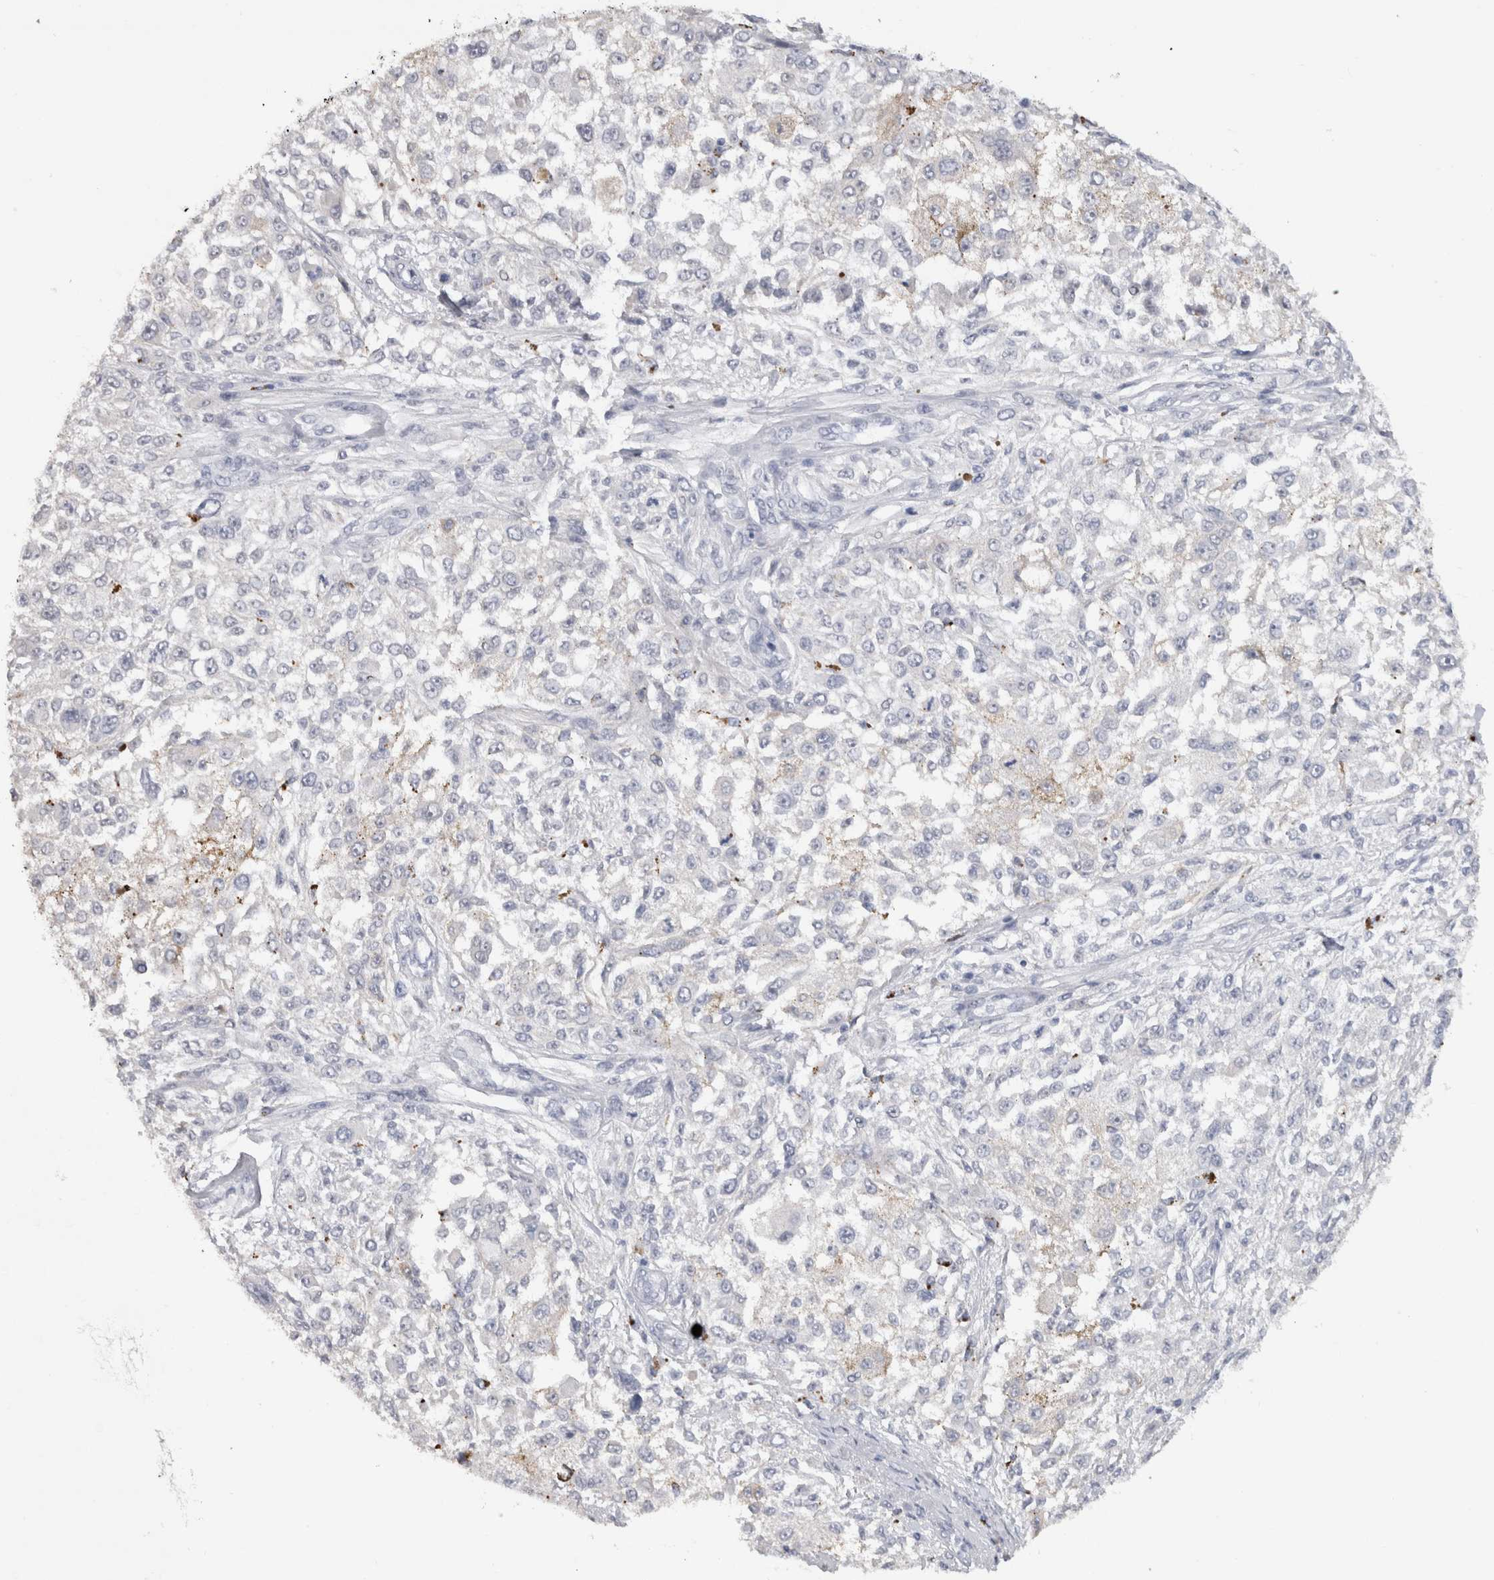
{"staining": {"intensity": "negative", "quantity": "none", "location": "none"}, "tissue": "melanoma", "cell_type": "Tumor cells", "image_type": "cancer", "snomed": [{"axis": "morphology", "description": "Necrosis, NOS"}, {"axis": "morphology", "description": "Malignant melanoma, NOS"}, {"axis": "topography", "description": "Skin"}], "caption": "Tumor cells are negative for protein expression in human malignant melanoma. (Brightfield microscopy of DAB IHC at high magnification).", "gene": "CDH17", "patient": {"sex": "female", "age": 87}}